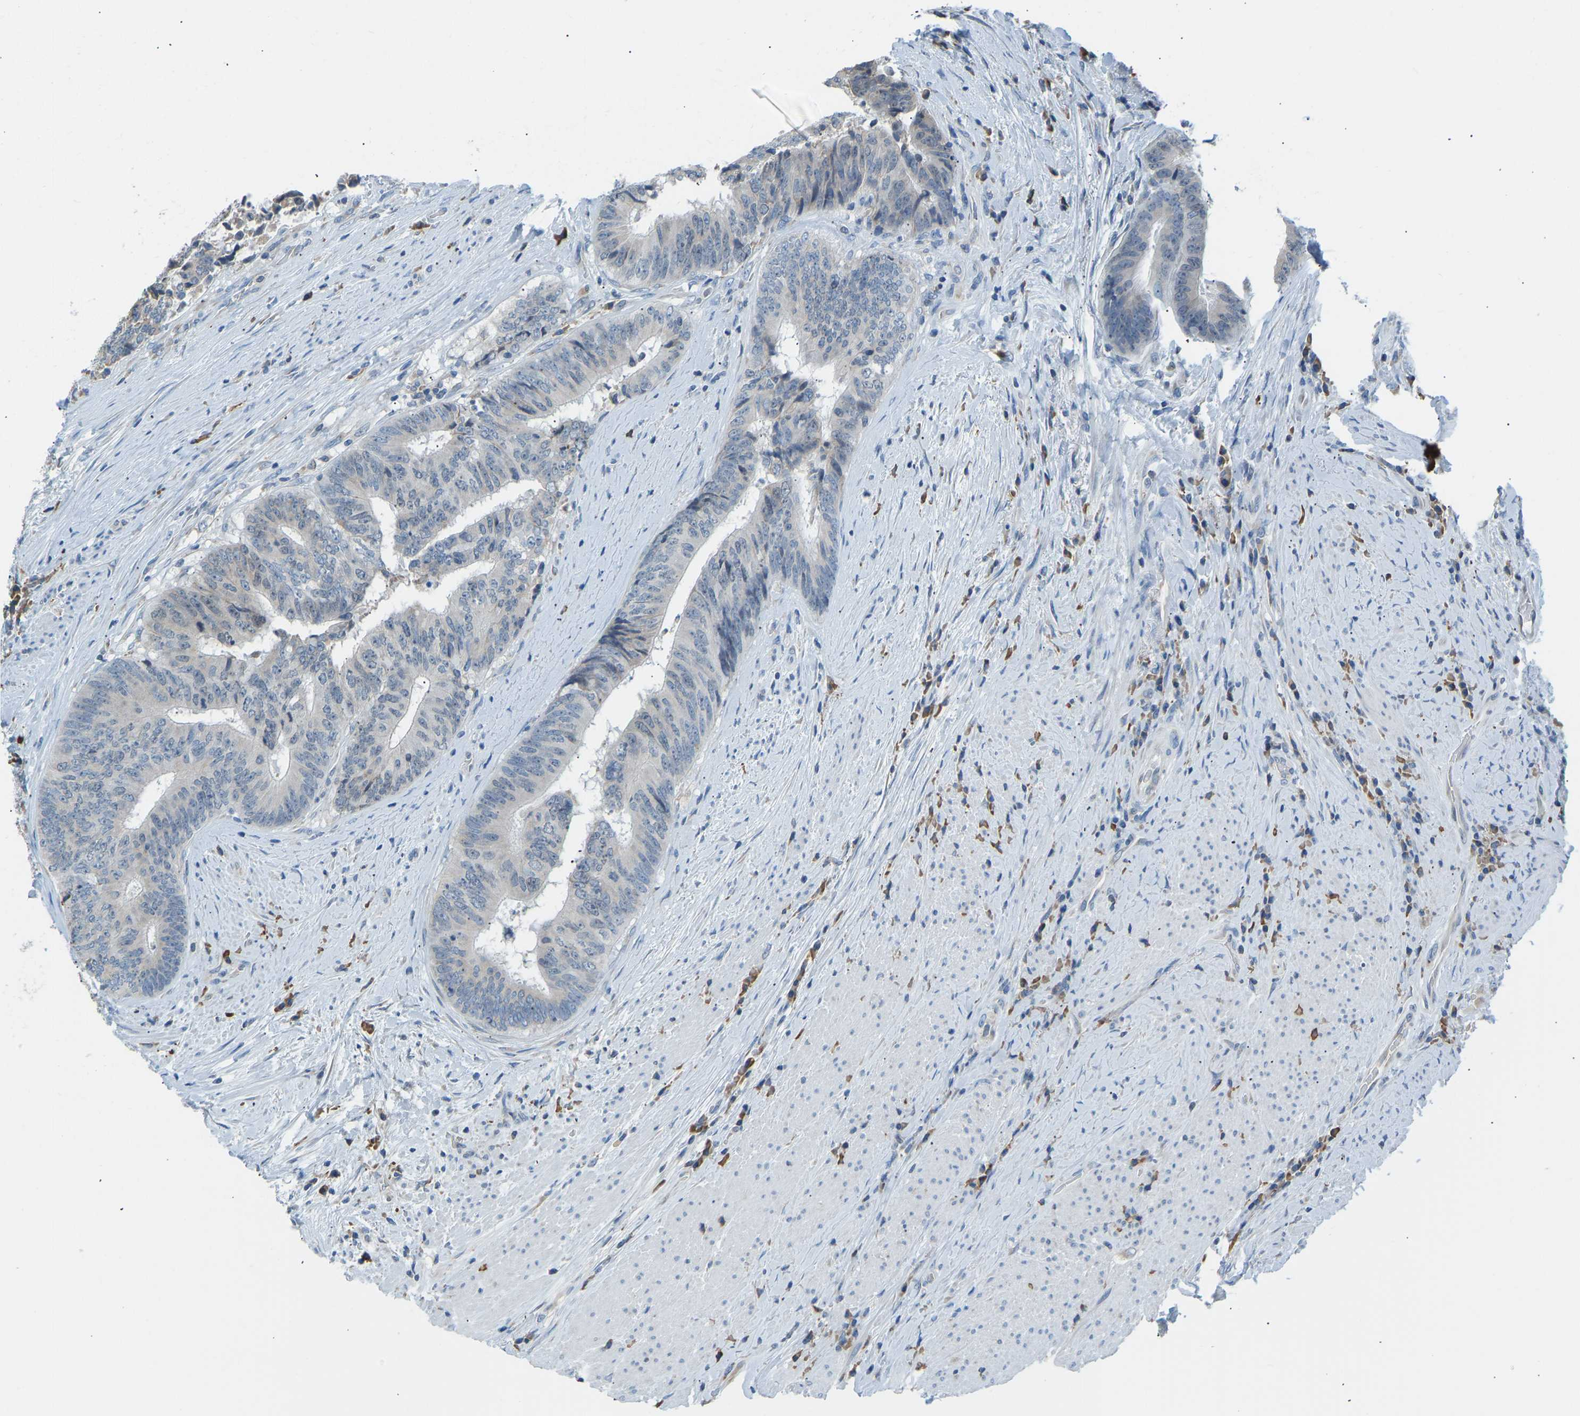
{"staining": {"intensity": "weak", "quantity": "<25%", "location": "cytoplasmic/membranous"}, "tissue": "colorectal cancer", "cell_type": "Tumor cells", "image_type": "cancer", "snomed": [{"axis": "morphology", "description": "Adenocarcinoma, NOS"}, {"axis": "topography", "description": "Rectum"}], "caption": "DAB (3,3'-diaminobenzidine) immunohistochemical staining of human adenocarcinoma (colorectal) exhibits no significant positivity in tumor cells.", "gene": "VRK1", "patient": {"sex": "male", "age": 72}}